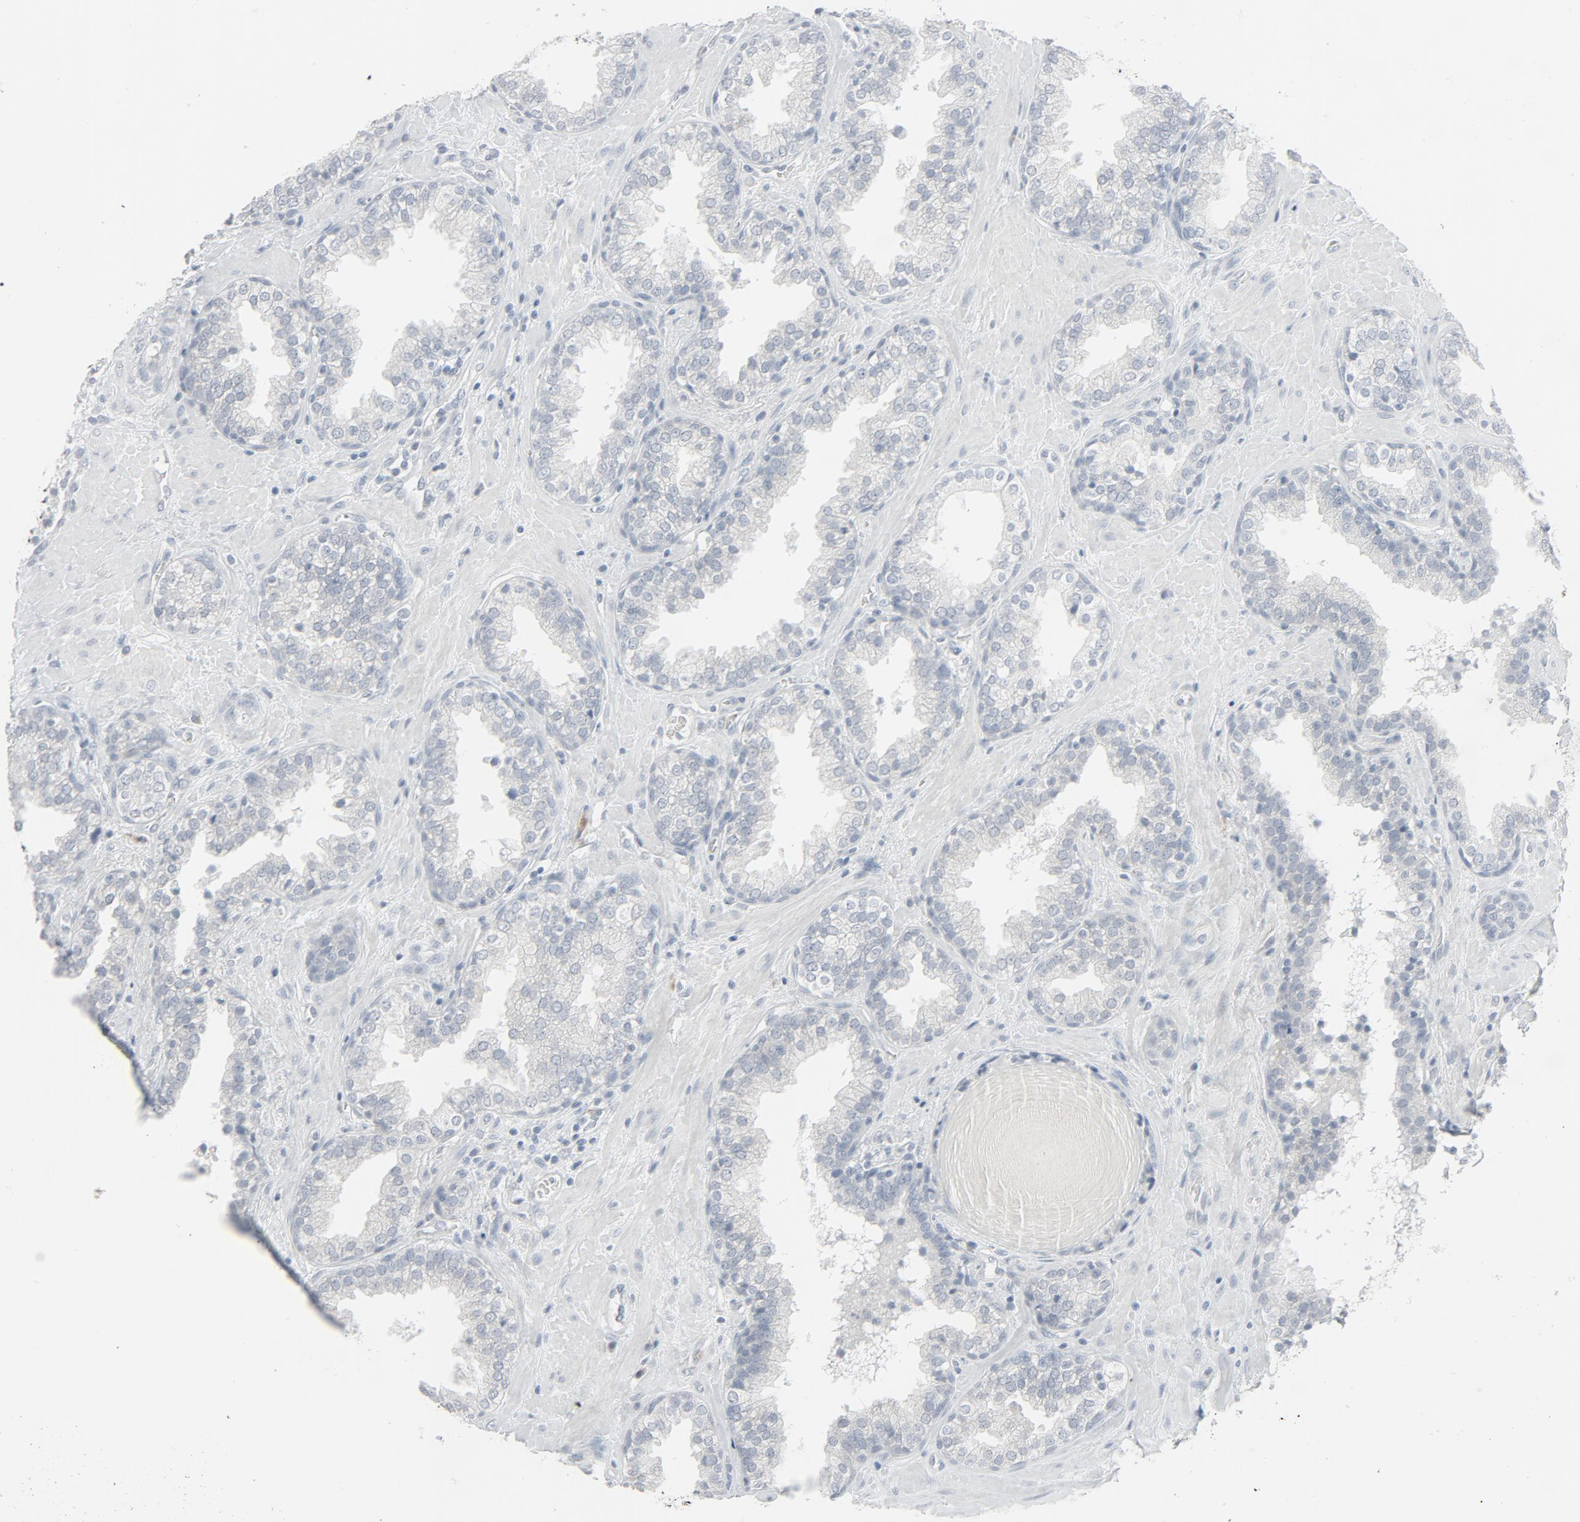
{"staining": {"intensity": "negative", "quantity": "none", "location": "none"}, "tissue": "prostate", "cell_type": "Glandular cells", "image_type": "normal", "snomed": [{"axis": "morphology", "description": "Normal tissue, NOS"}, {"axis": "topography", "description": "Prostate"}], "caption": "An image of human prostate is negative for staining in glandular cells.", "gene": "FGFR3", "patient": {"sex": "male", "age": 51}}